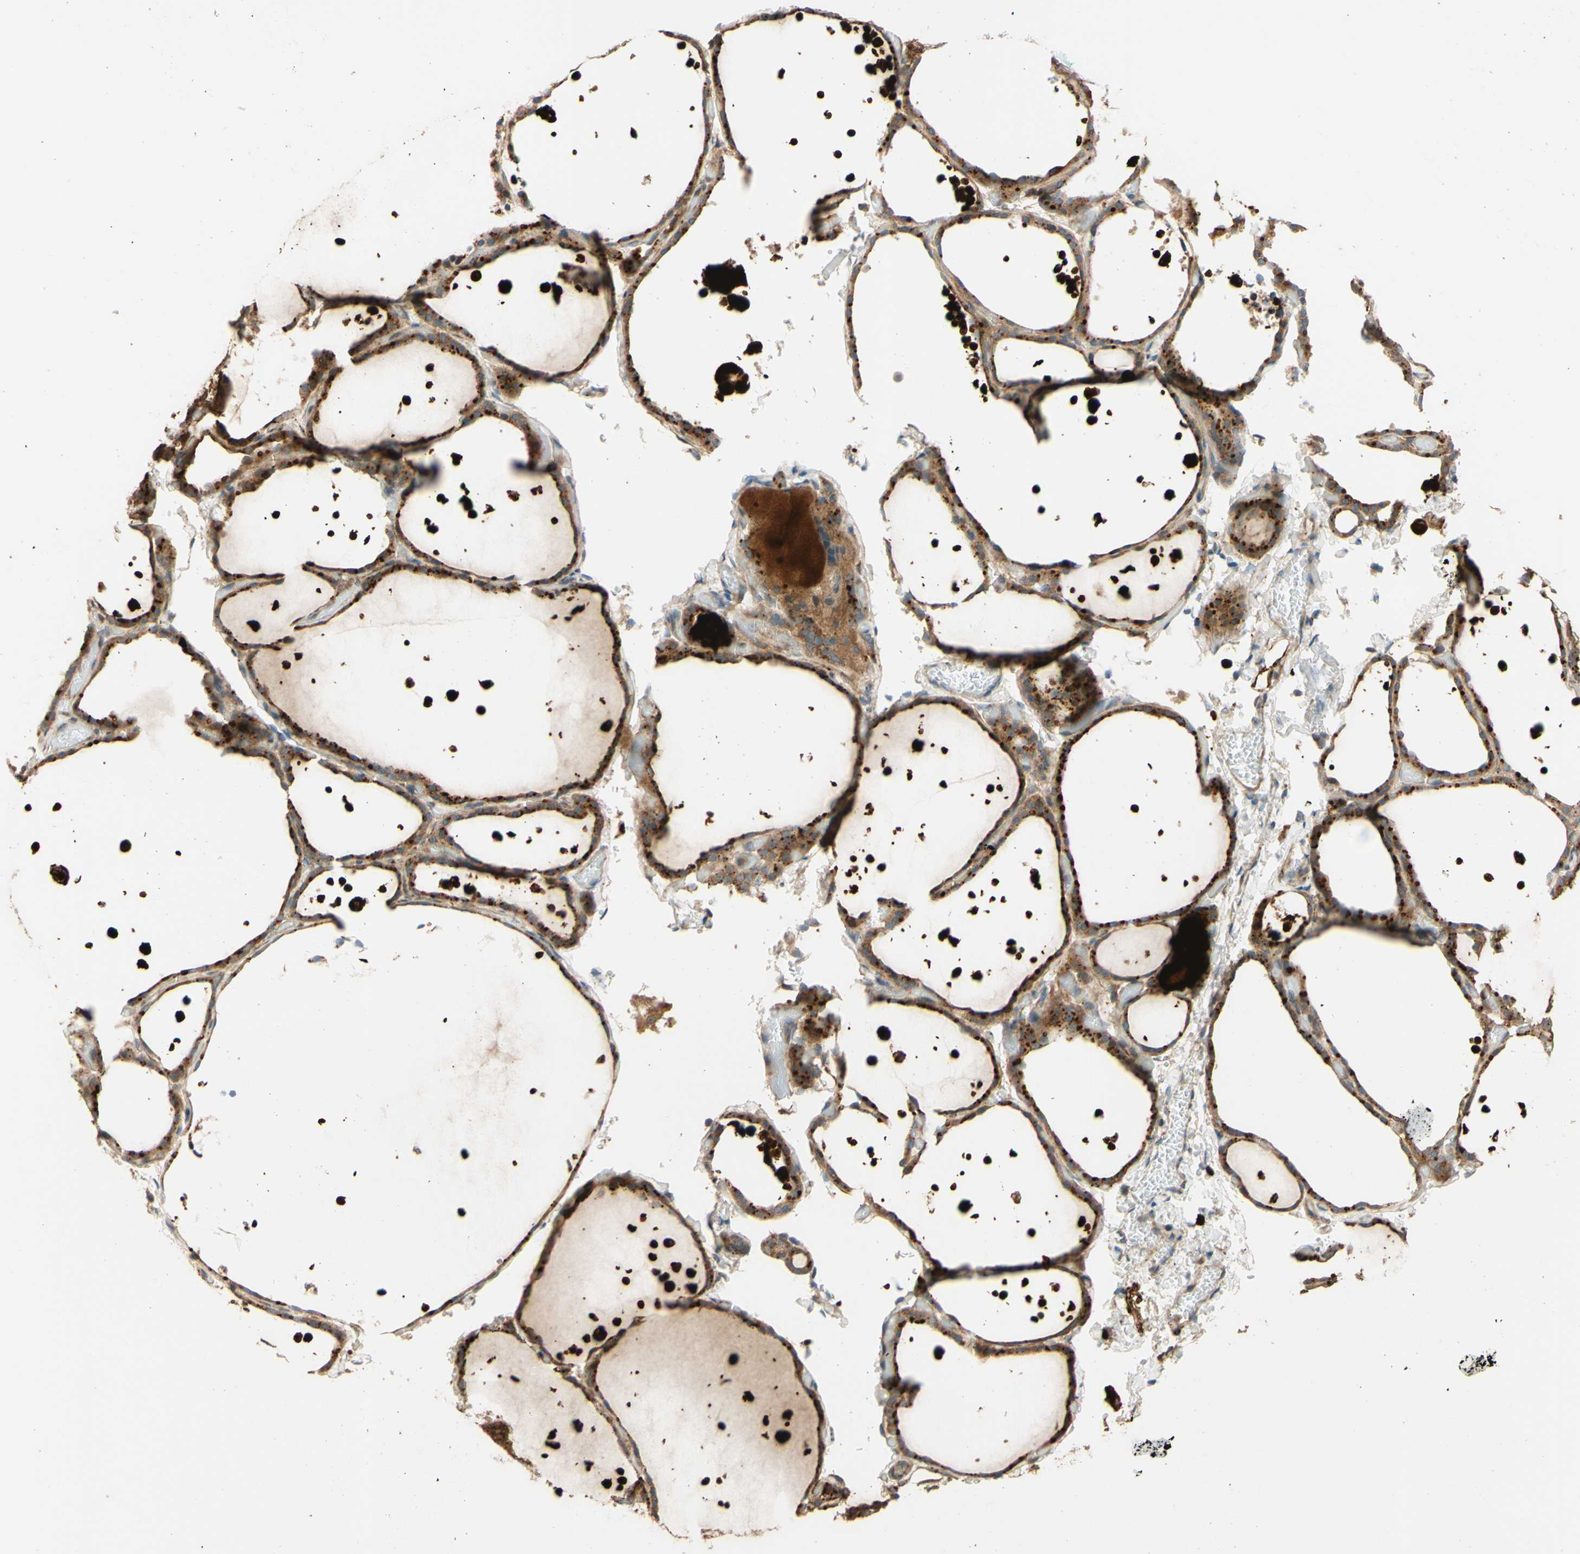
{"staining": {"intensity": "moderate", "quantity": ">75%", "location": "cytoplasmic/membranous"}, "tissue": "thyroid gland", "cell_type": "Glandular cells", "image_type": "normal", "snomed": [{"axis": "morphology", "description": "Normal tissue, NOS"}, {"axis": "topography", "description": "Thyroid gland"}], "caption": "Glandular cells demonstrate medium levels of moderate cytoplasmic/membranous positivity in approximately >75% of cells in normal thyroid gland.", "gene": "RNF19A", "patient": {"sex": "female", "age": 44}}